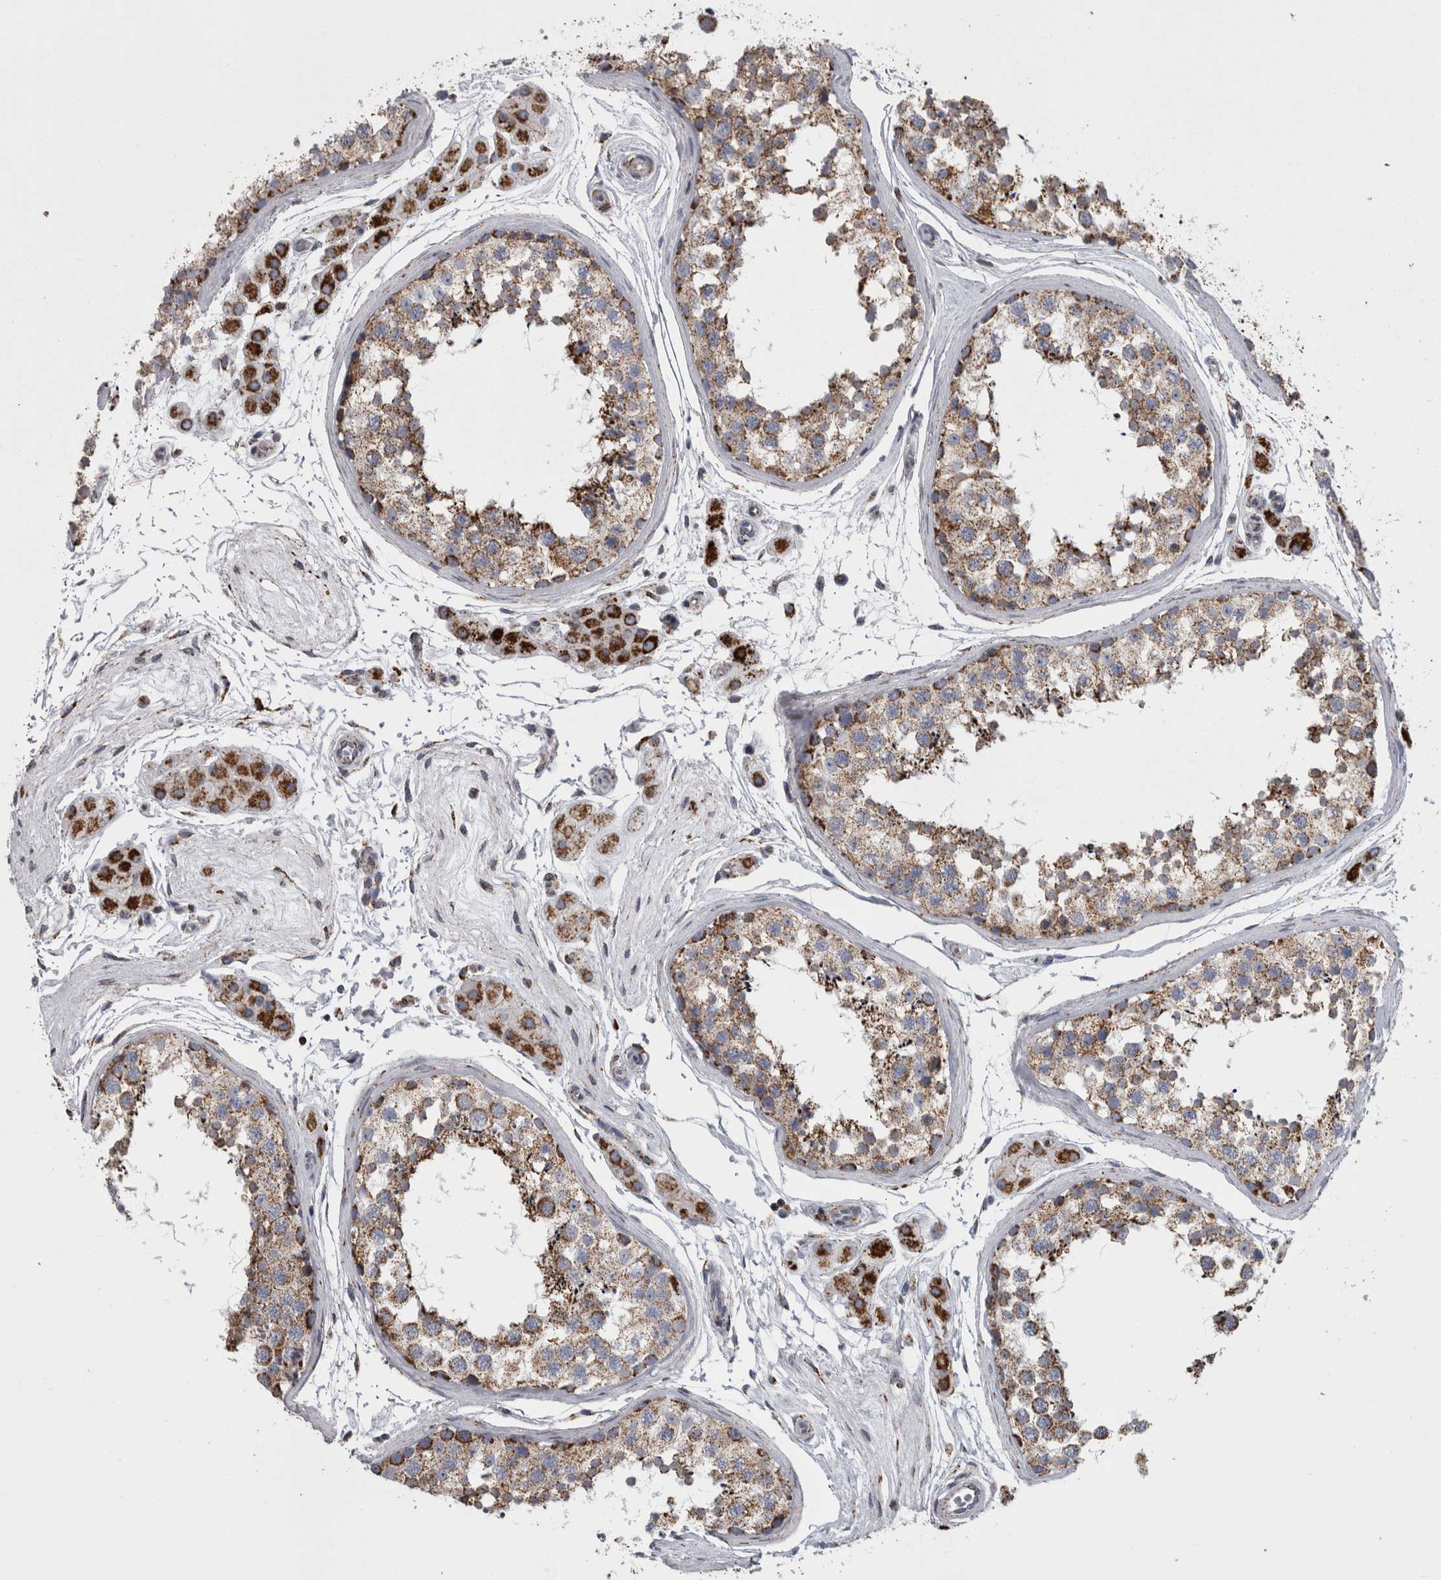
{"staining": {"intensity": "moderate", "quantity": ">75%", "location": "cytoplasmic/membranous"}, "tissue": "testis", "cell_type": "Cells in seminiferous ducts", "image_type": "normal", "snomed": [{"axis": "morphology", "description": "Normal tissue, NOS"}, {"axis": "topography", "description": "Testis"}], "caption": "Immunohistochemistry (IHC) photomicrograph of unremarkable testis stained for a protein (brown), which exhibits medium levels of moderate cytoplasmic/membranous staining in approximately >75% of cells in seminiferous ducts.", "gene": "MDH2", "patient": {"sex": "male", "age": 56}}